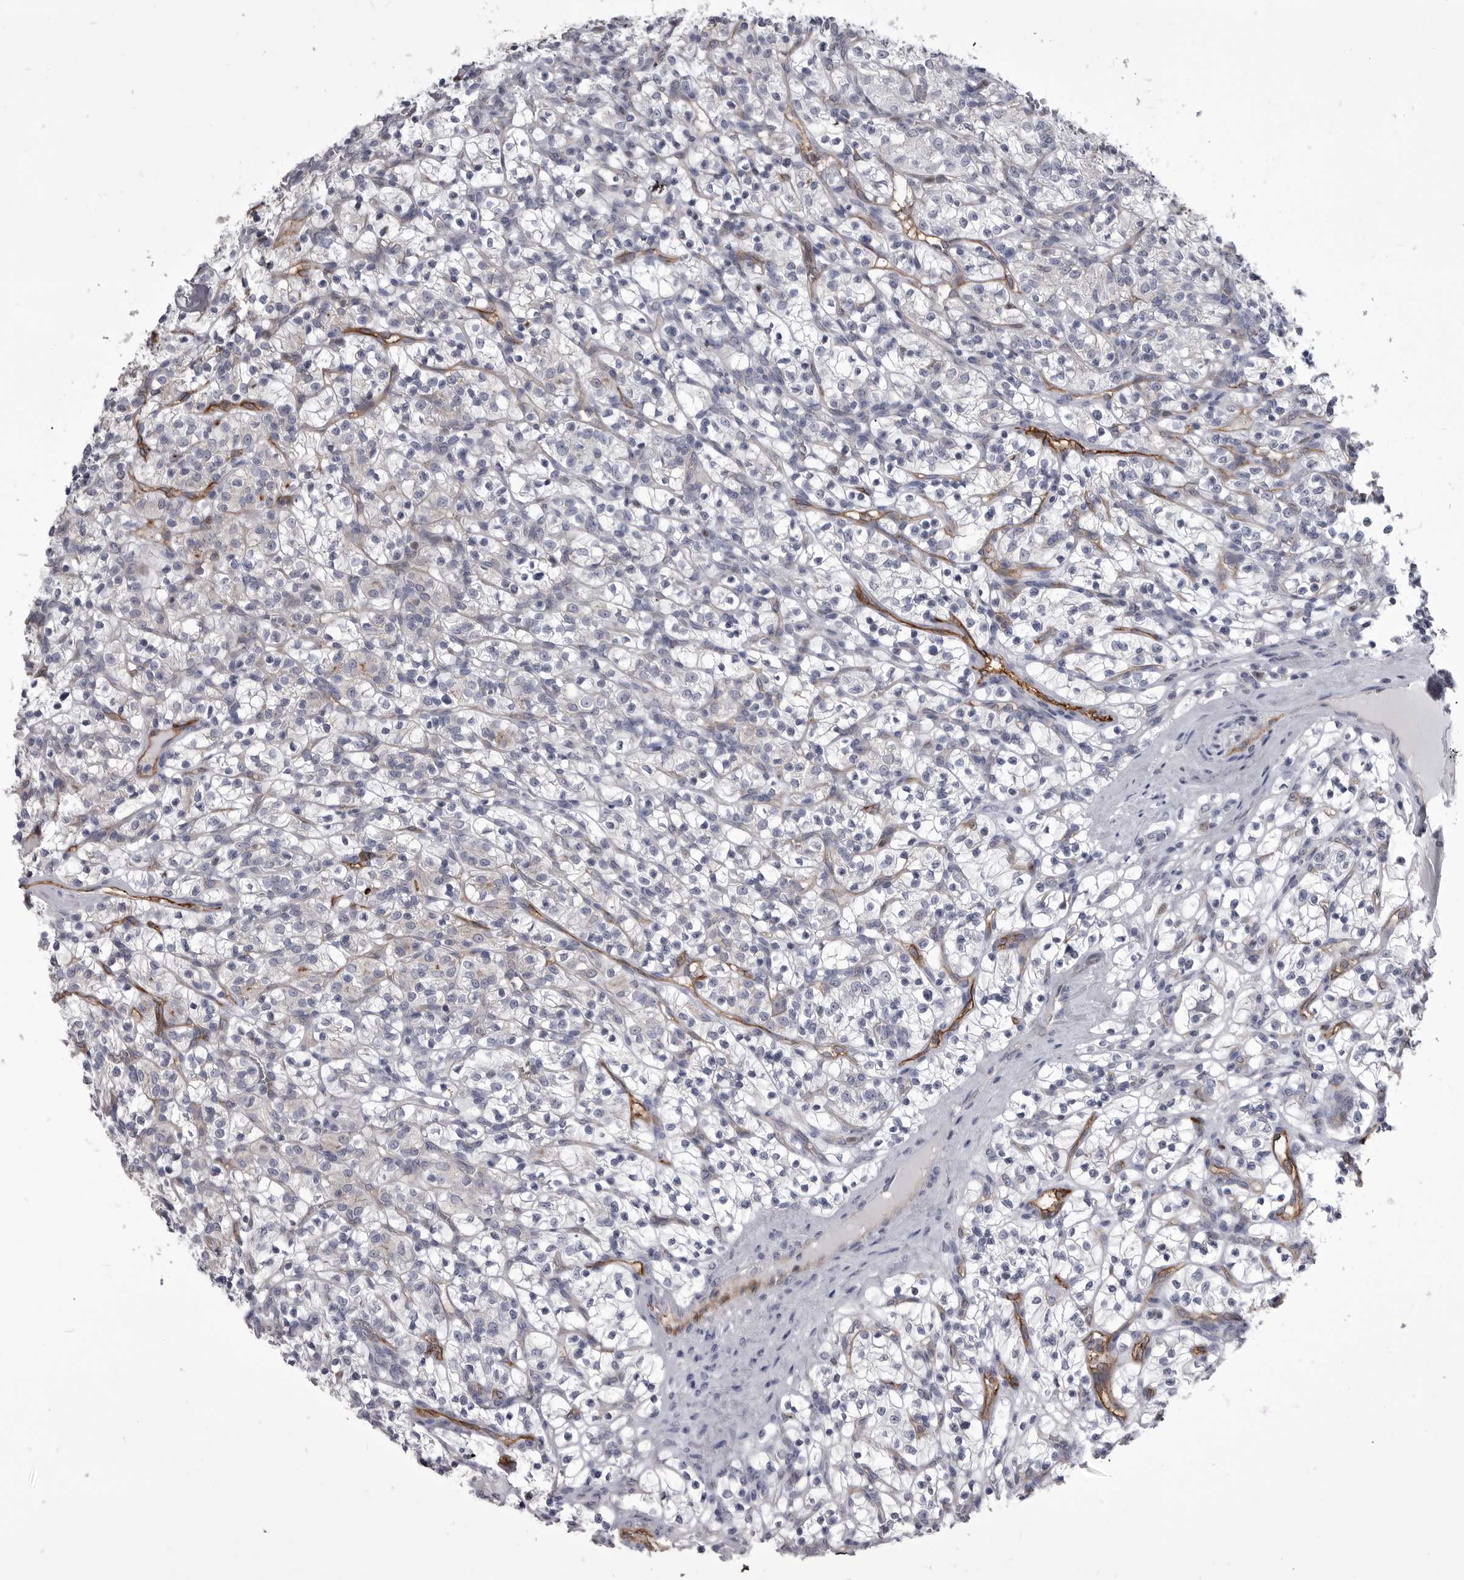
{"staining": {"intensity": "negative", "quantity": "none", "location": "none"}, "tissue": "renal cancer", "cell_type": "Tumor cells", "image_type": "cancer", "snomed": [{"axis": "morphology", "description": "Adenocarcinoma, NOS"}, {"axis": "topography", "description": "Kidney"}], "caption": "Immunohistochemical staining of renal cancer demonstrates no significant staining in tumor cells.", "gene": "OPLAH", "patient": {"sex": "female", "age": 57}}